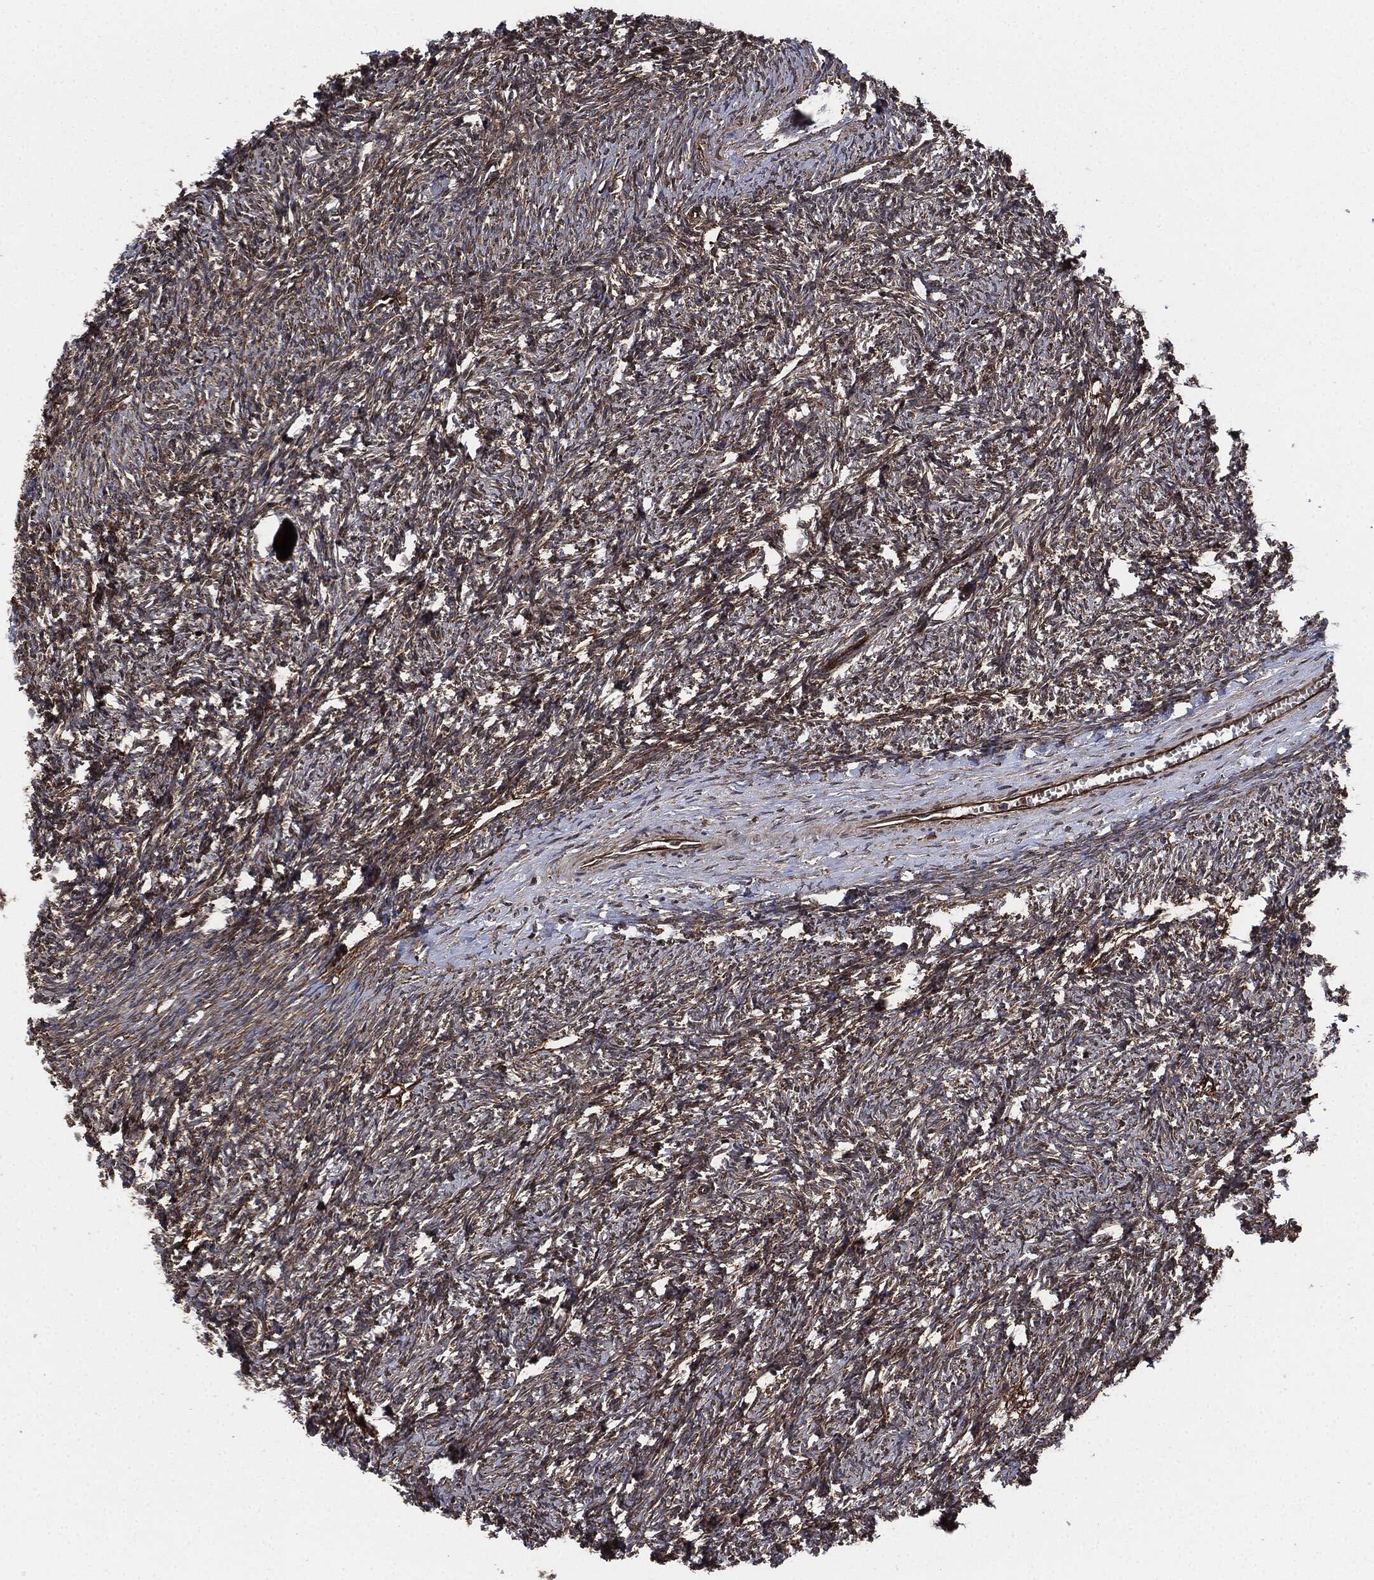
{"staining": {"intensity": "strong", "quantity": ">75%", "location": "cytoplasmic/membranous"}, "tissue": "ovary", "cell_type": "Follicle cells", "image_type": "normal", "snomed": [{"axis": "morphology", "description": "Normal tissue, NOS"}, {"axis": "topography", "description": "Fallopian tube"}, {"axis": "topography", "description": "Ovary"}], "caption": "This micrograph demonstrates unremarkable ovary stained with IHC to label a protein in brown. The cytoplasmic/membranous of follicle cells show strong positivity for the protein. Nuclei are counter-stained blue.", "gene": "RAP1GDS1", "patient": {"sex": "female", "age": 33}}